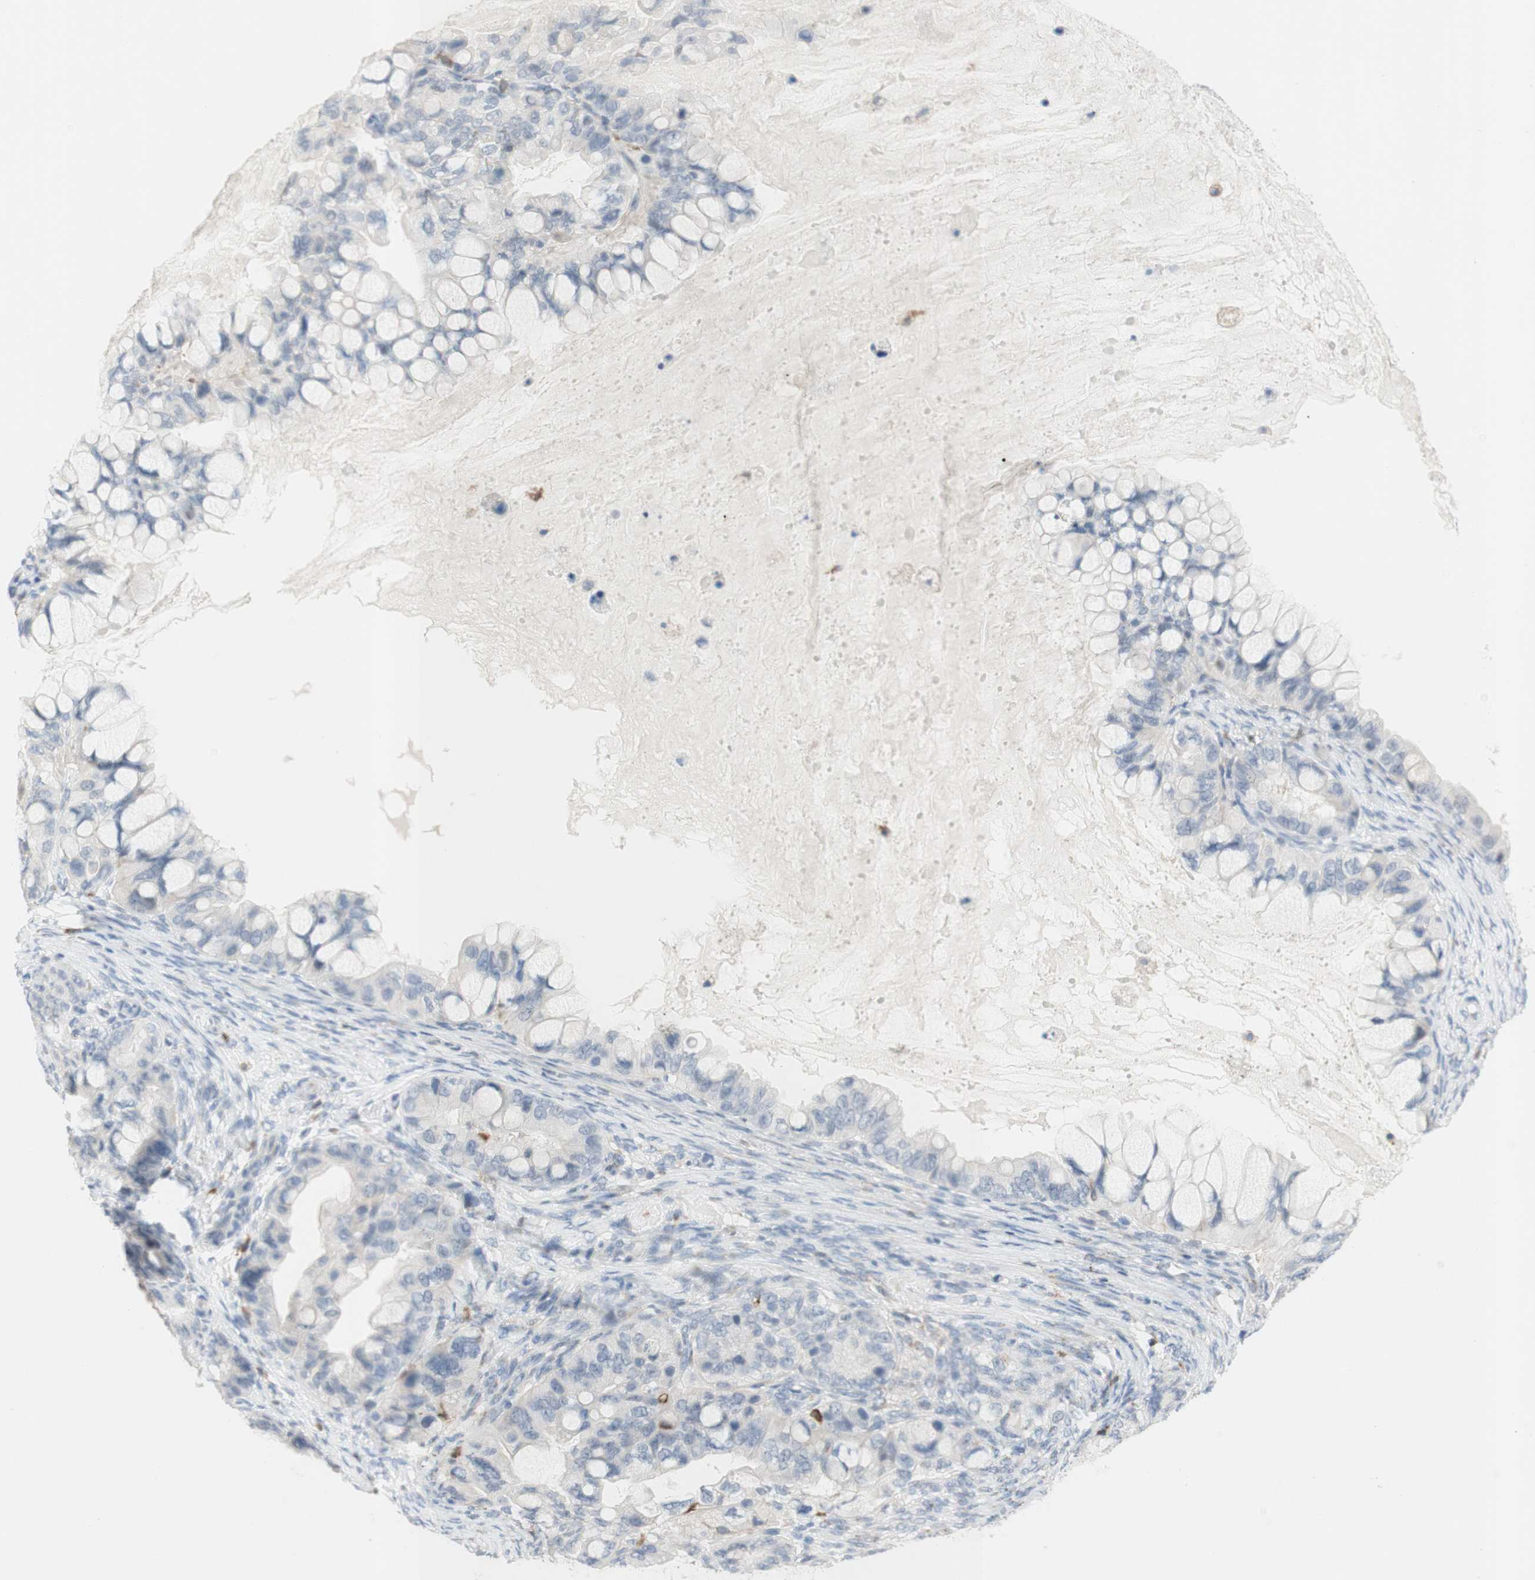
{"staining": {"intensity": "negative", "quantity": "none", "location": "none"}, "tissue": "ovarian cancer", "cell_type": "Tumor cells", "image_type": "cancer", "snomed": [{"axis": "morphology", "description": "Cystadenocarcinoma, mucinous, NOS"}, {"axis": "topography", "description": "Ovary"}], "caption": "A high-resolution photomicrograph shows immunohistochemistry (IHC) staining of ovarian cancer, which exhibits no significant staining in tumor cells.", "gene": "SPINK6", "patient": {"sex": "female", "age": 80}}